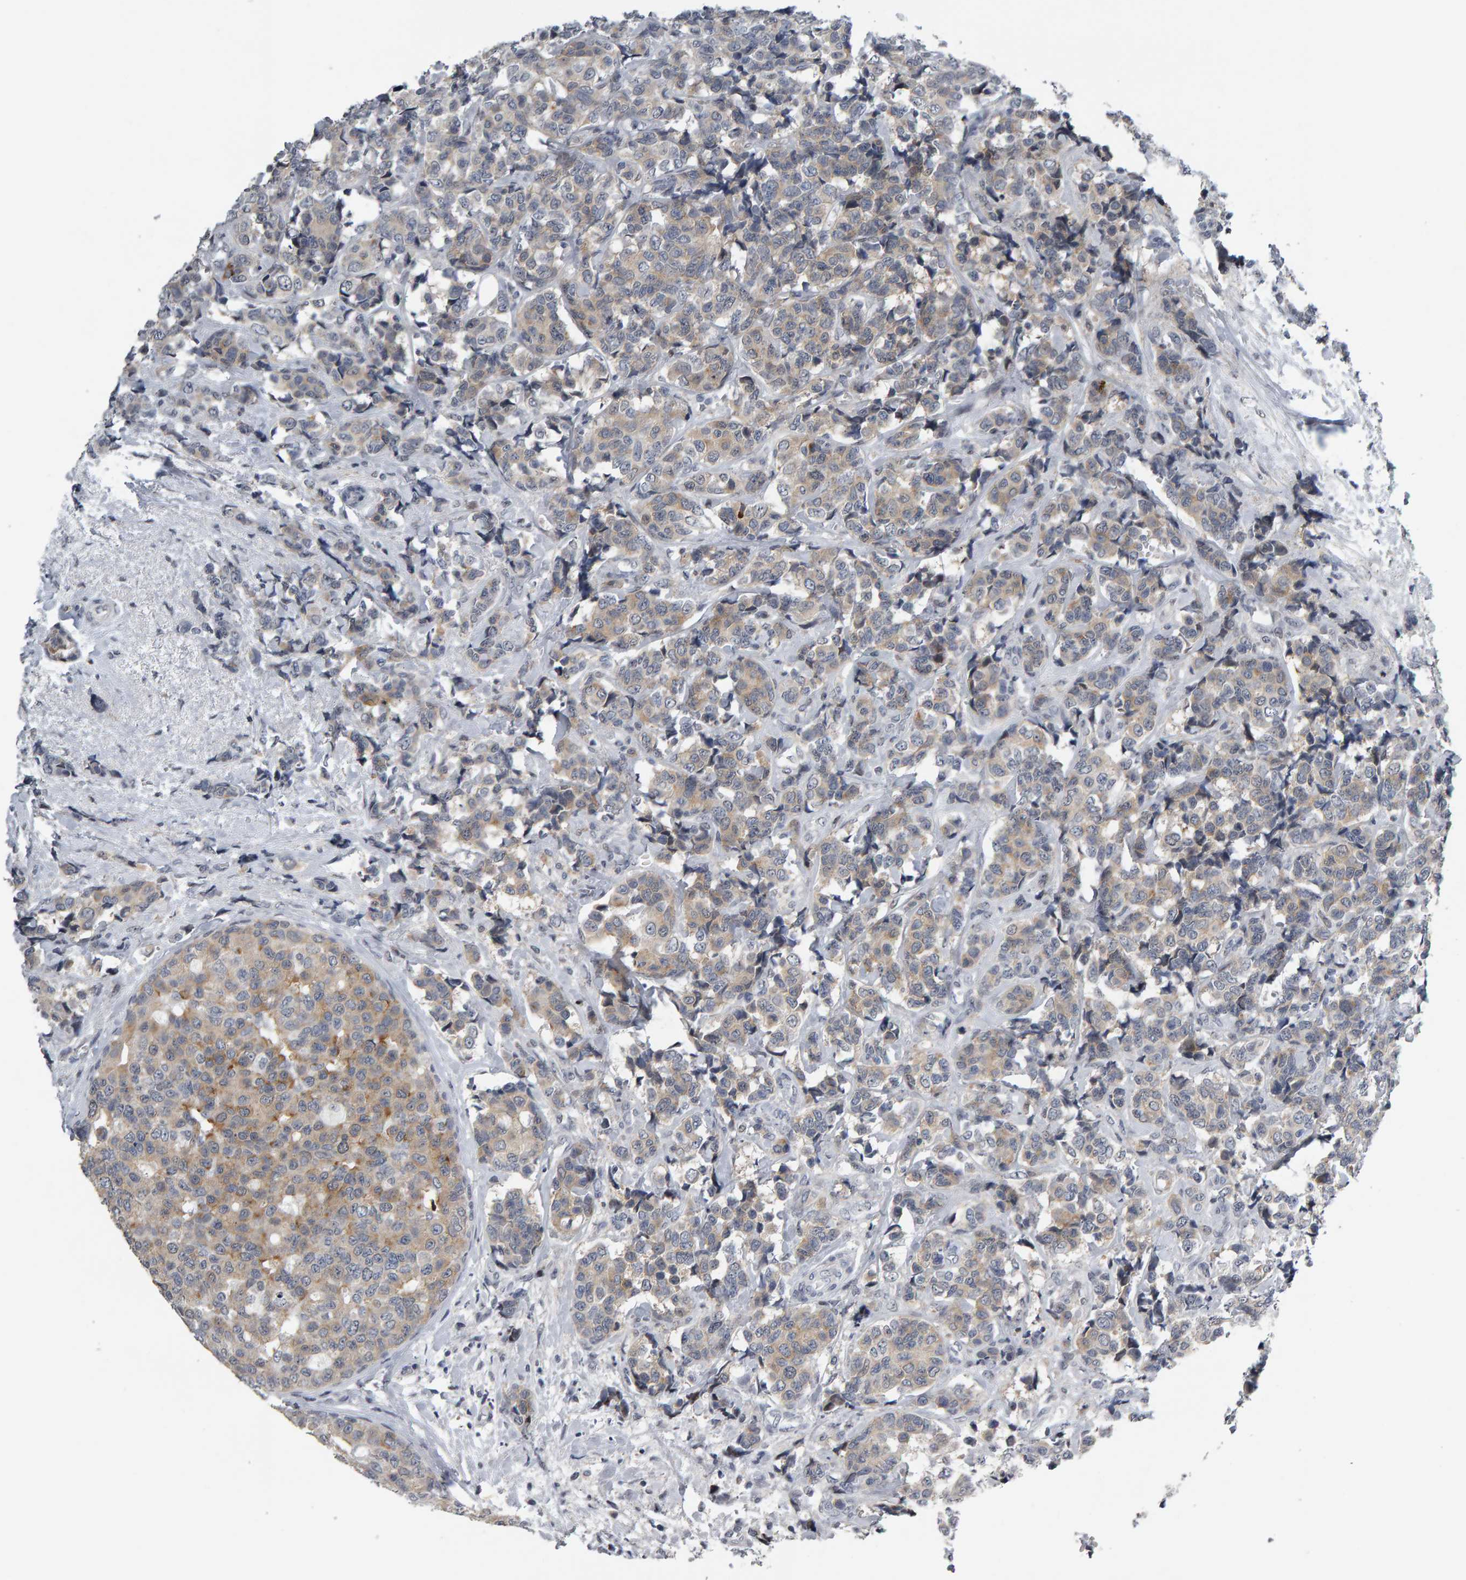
{"staining": {"intensity": "weak", "quantity": ">75%", "location": "cytoplasmic/membranous"}, "tissue": "breast cancer", "cell_type": "Tumor cells", "image_type": "cancer", "snomed": [{"axis": "morphology", "description": "Normal tissue, NOS"}, {"axis": "morphology", "description": "Duct carcinoma"}, {"axis": "topography", "description": "Breast"}], "caption": "IHC image of breast cancer stained for a protein (brown), which reveals low levels of weak cytoplasmic/membranous expression in approximately >75% of tumor cells.", "gene": "IPO8", "patient": {"sex": "female", "age": 43}}